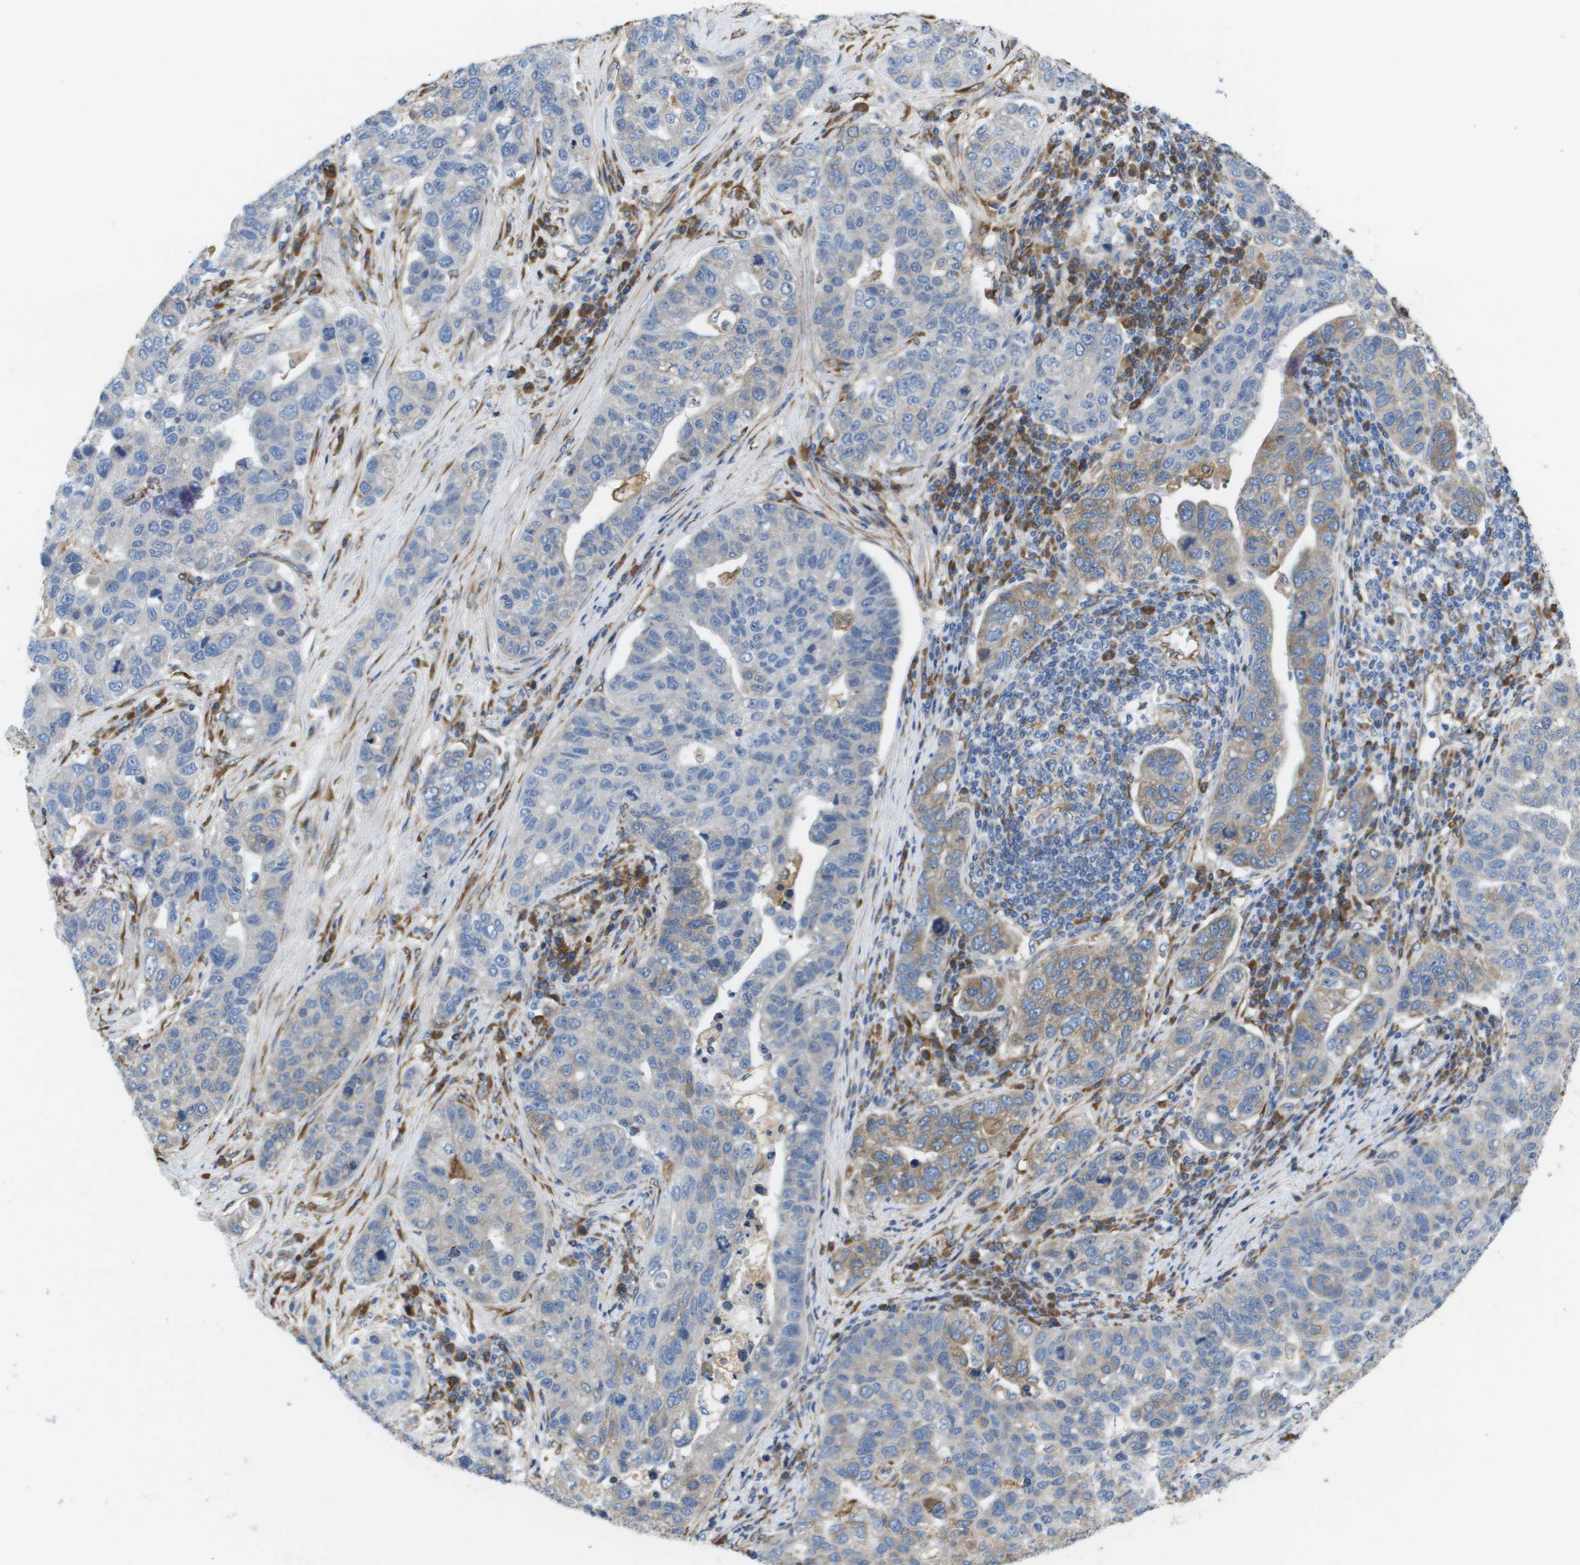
{"staining": {"intensity": "weak", "quantity": "25%-75%", "location": "cytoplasmic/membranous"}, "tissue": "pancreatic cancer", "cell_type": "Tumor cells", "image_type": "cancer", "snomed": [{"axis": "morphology", "description": "Adenocarcinoma, NOS"}, {"axis": "topography", "description": "Pancreas"}], "caption": "This micrograph shows IHC staining of human pancreatic cancer, with low weak cytoplasmic/membranous staining in about 25%-75% of tumor cells.", "gene": "ST3GAL2", "patient": {"sex": "female", "age": 61}}